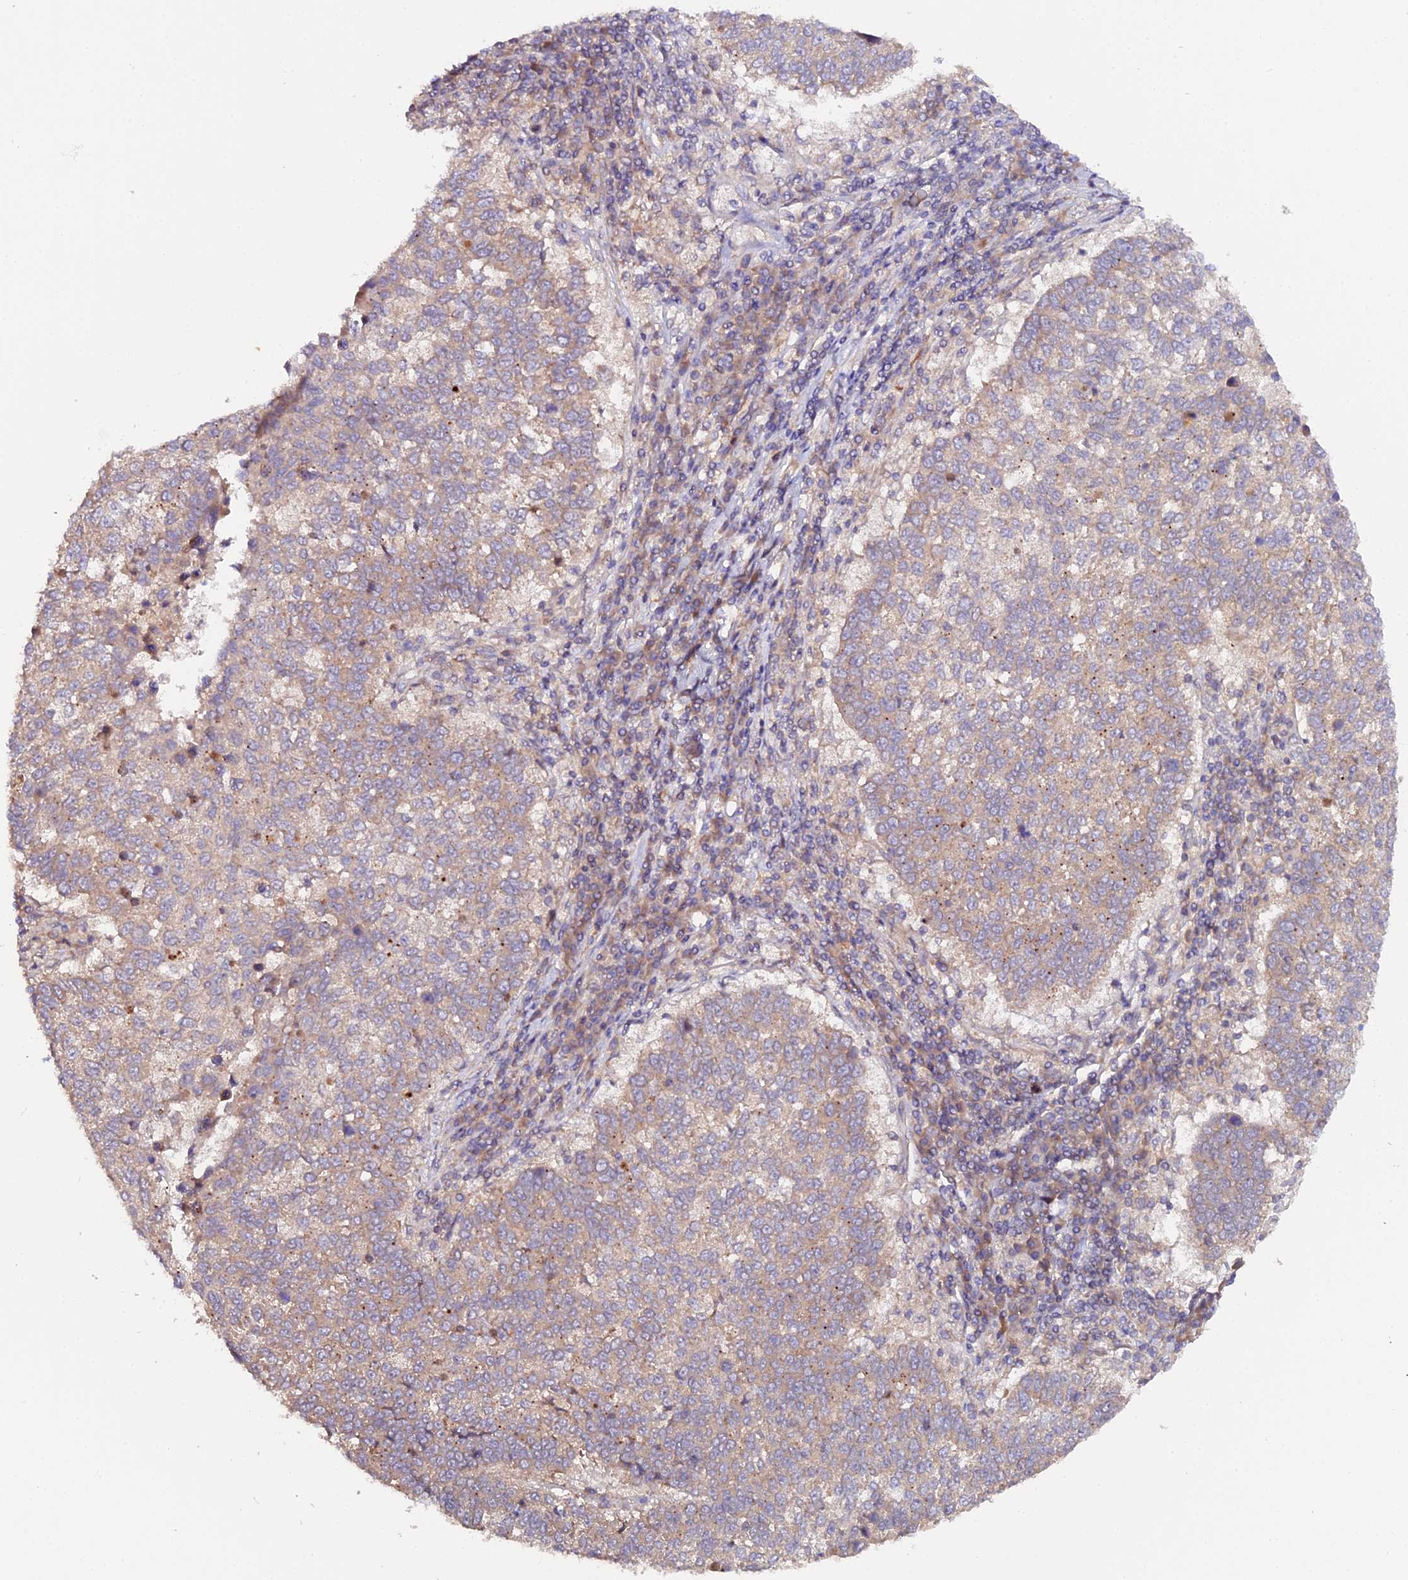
{"staining": {"intensity": "weak", "quantity": "25%-75%", "location": "cytoplasmic/membranous"}, "tissue": "lung cancer", "cell_type": "Tumor cells", "image_type": "cancer", "snomed": [{"axis": "morphology", "description": "Squamous cell carcinoma, NOS"}, {"axis": "topography", "description": "Lung"}], "caption": "Immunohistochemistry image of neoplastic tissue: human lung cancer (squamous cell carcinoma) stained using IHC demonstrates low levels of weak protein expression localized specifically in the cytoplasmic/membranous of tumor cells, appearing as a cytoplasmic/membranous brown color.", "gene": "TRIM26", "patient": {"sex": "male", "age": 73}}